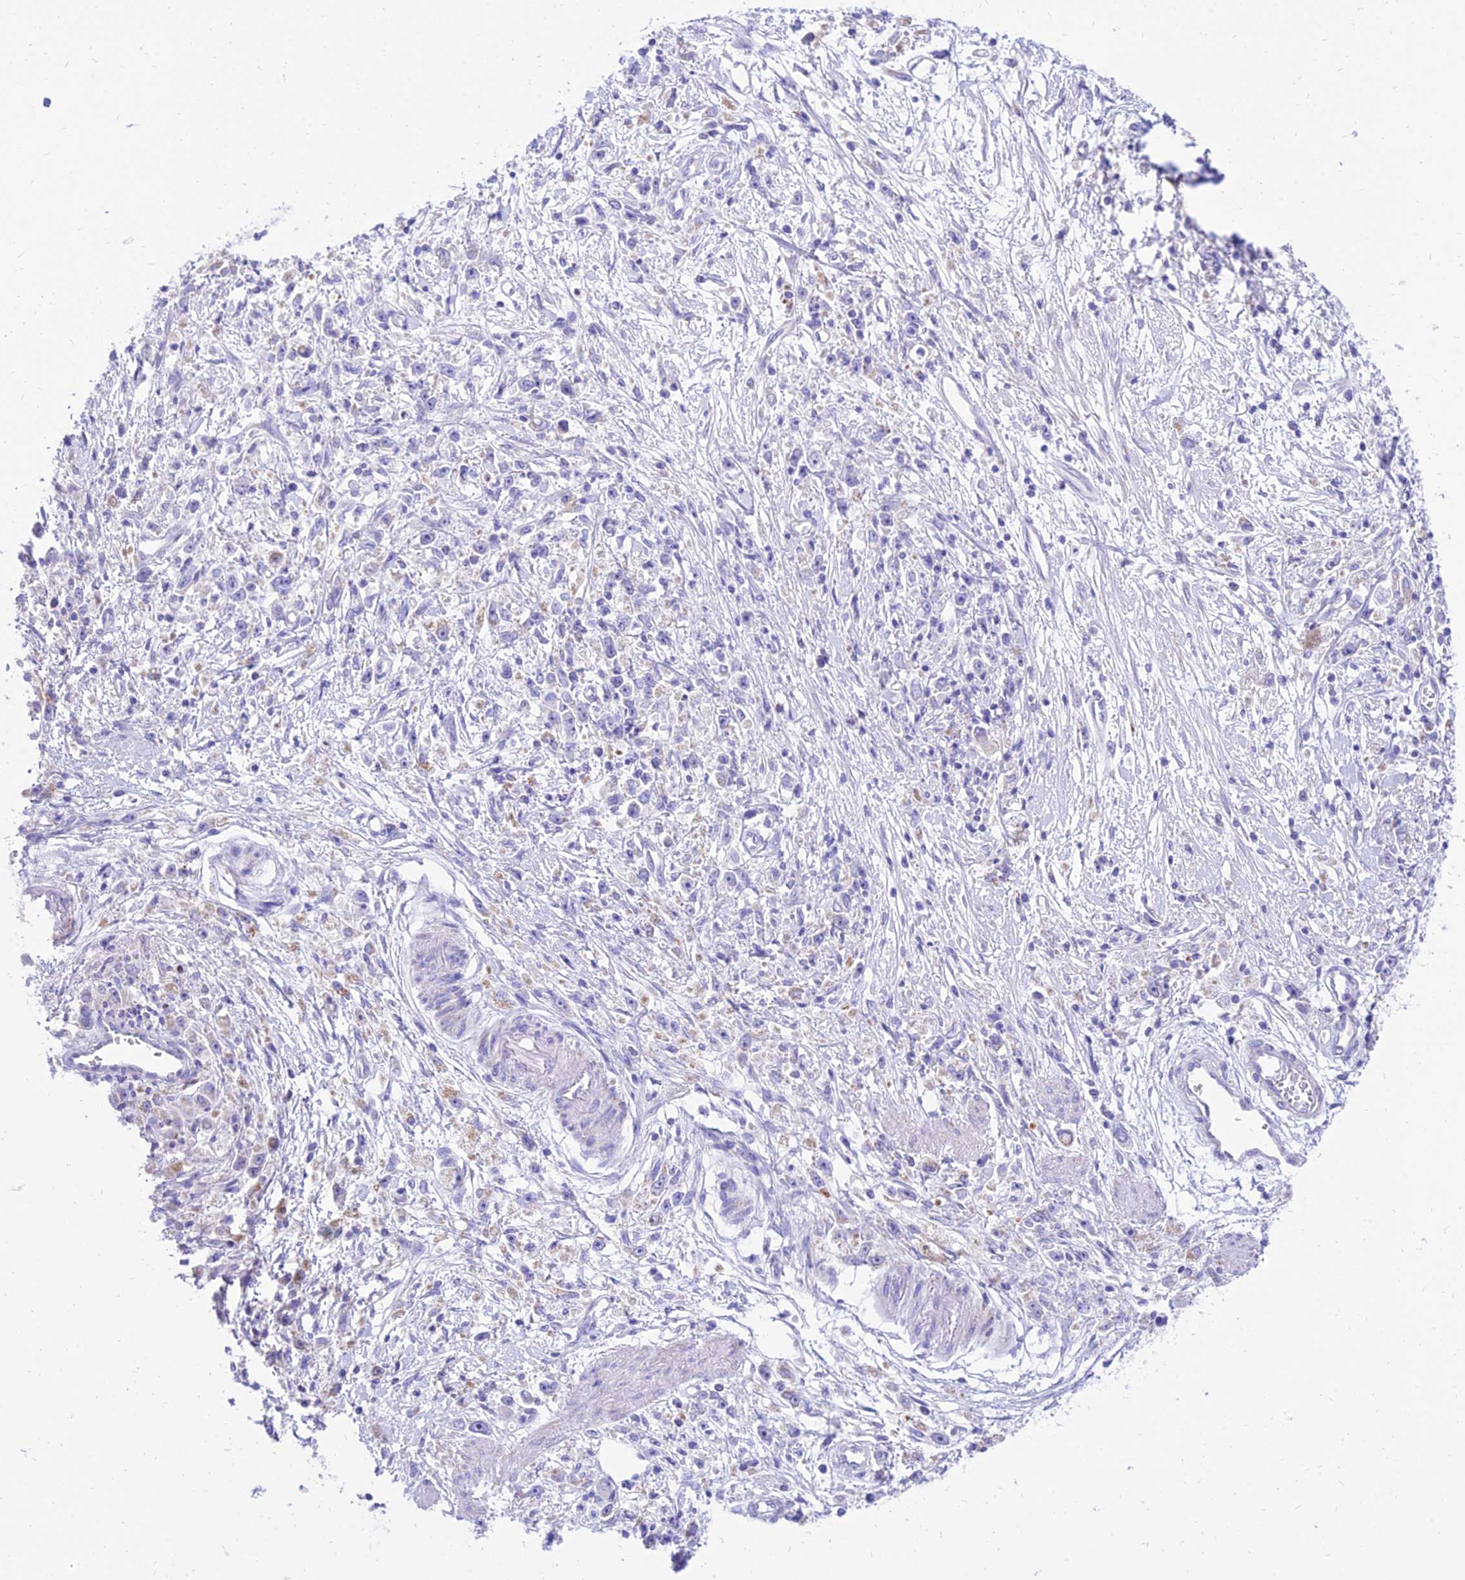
{"staining": {"intensity": "negative", "quantity": "none", "location": "none"}, "tissue": "stomach cancer", "cell_type": "Tumor cells", "image_type": "cancer", "snomed": [{"axis": "morphology", "description": "Adenocarcinoma, NOS"}, {"axis": "topography", "description": "Stomach"}], "caption": "IHC photomicrograph of stomach cancer stained for a protein (brown), which reveals no staining in tumor cells.", "gene": "PKN3", "patient": {"sex": "female", "age": 59}}